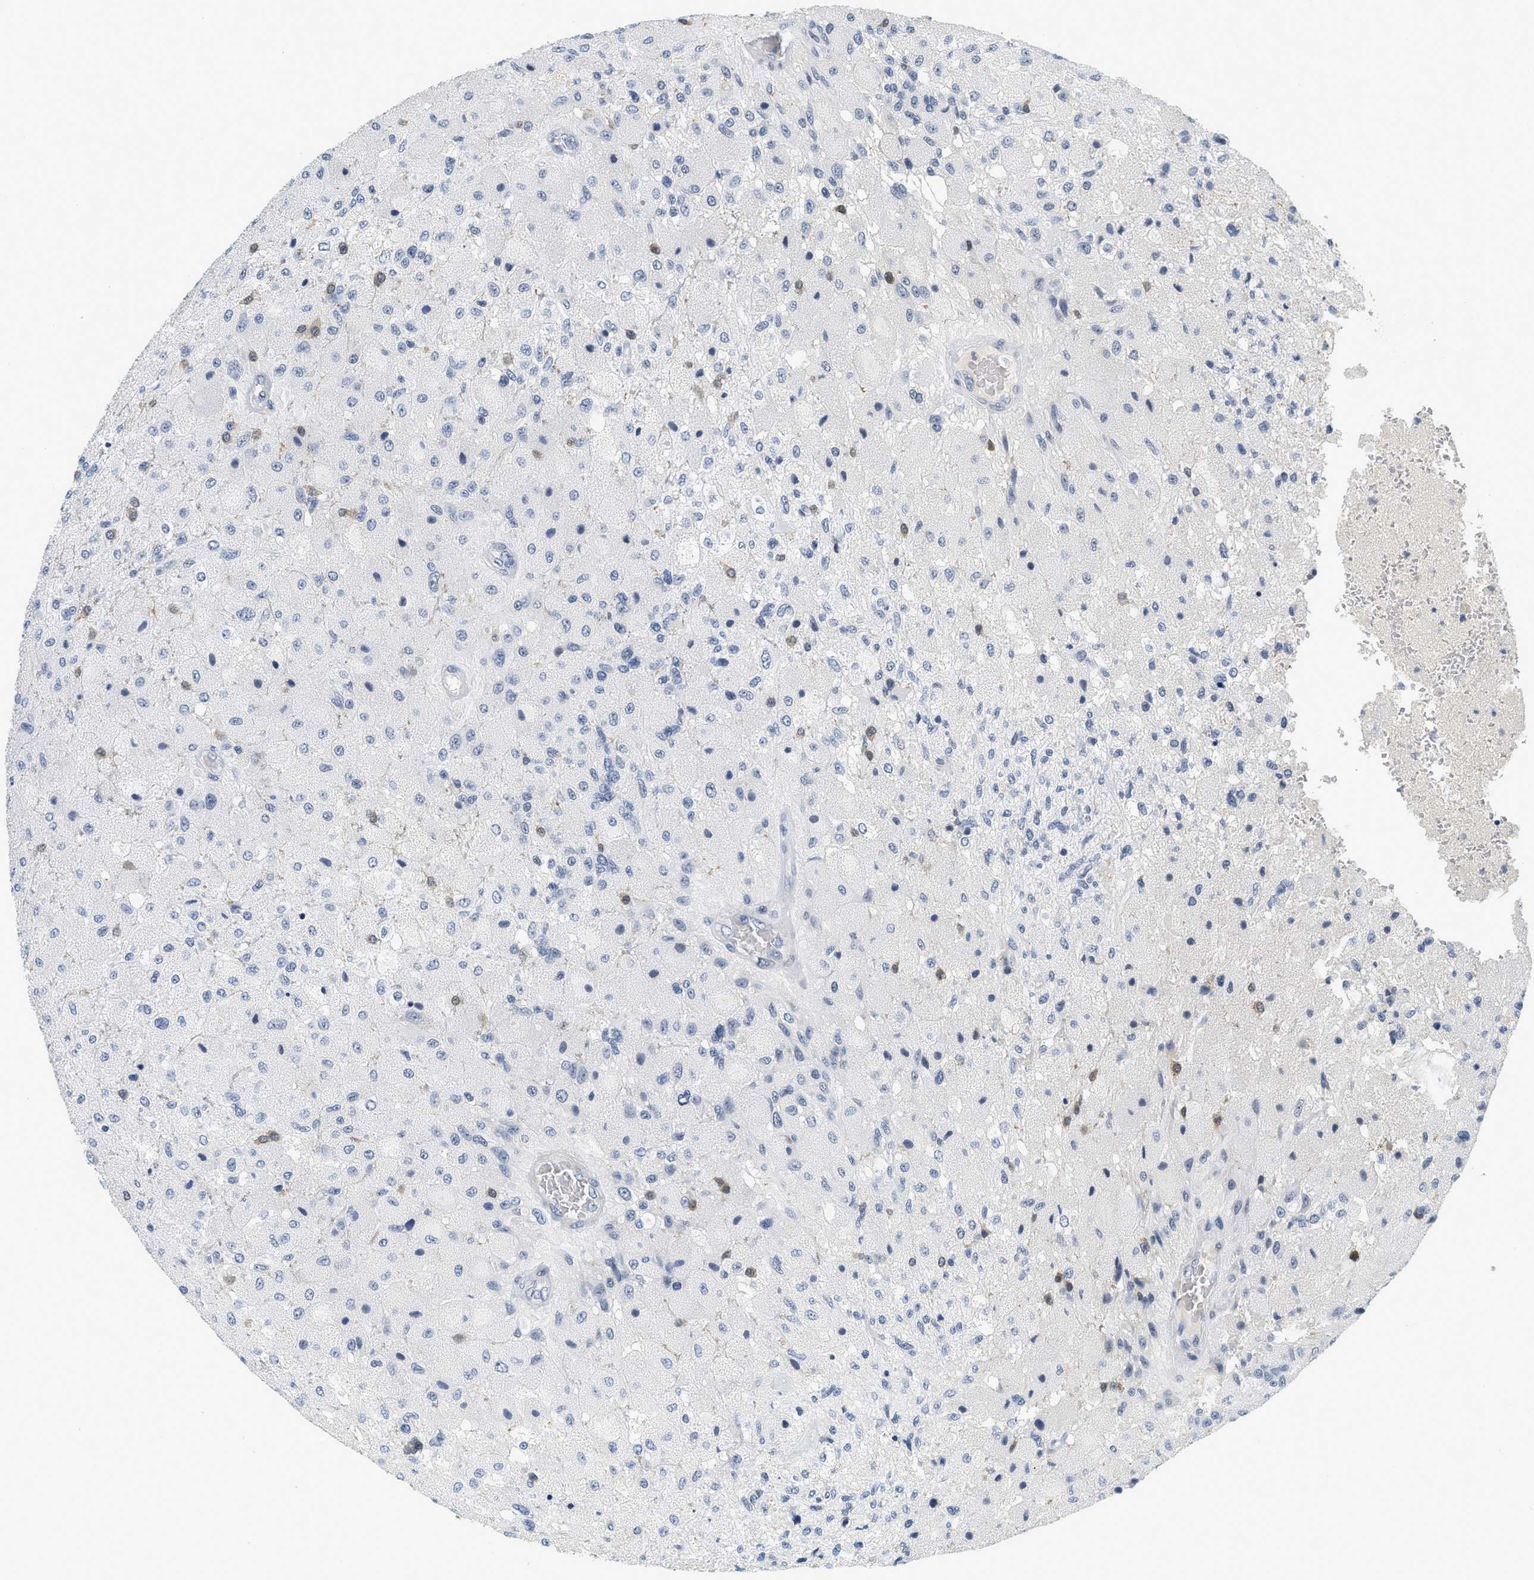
{"staining": {"intensity": "weak", "quantity": "<25%", "location": "nuclear"}, "tissue": "glioma", "cell_type": "Tumor cells", "image_type": "cancer", "snomed": [{"axis": "morphology", "description": "Normal tissue, NOS"}, {"axis": "morphology", "description": "Glioma, malignant, High grade"}, {"axis": "topography", "description": "Cerebral cortex"}], "caption": "Glioma stained for a protein using immunohistochemistry (IHC) demonstrates no expression tumor cells.", "gene": "MZF1", "patient": {"sex": "male", "age": 77}}